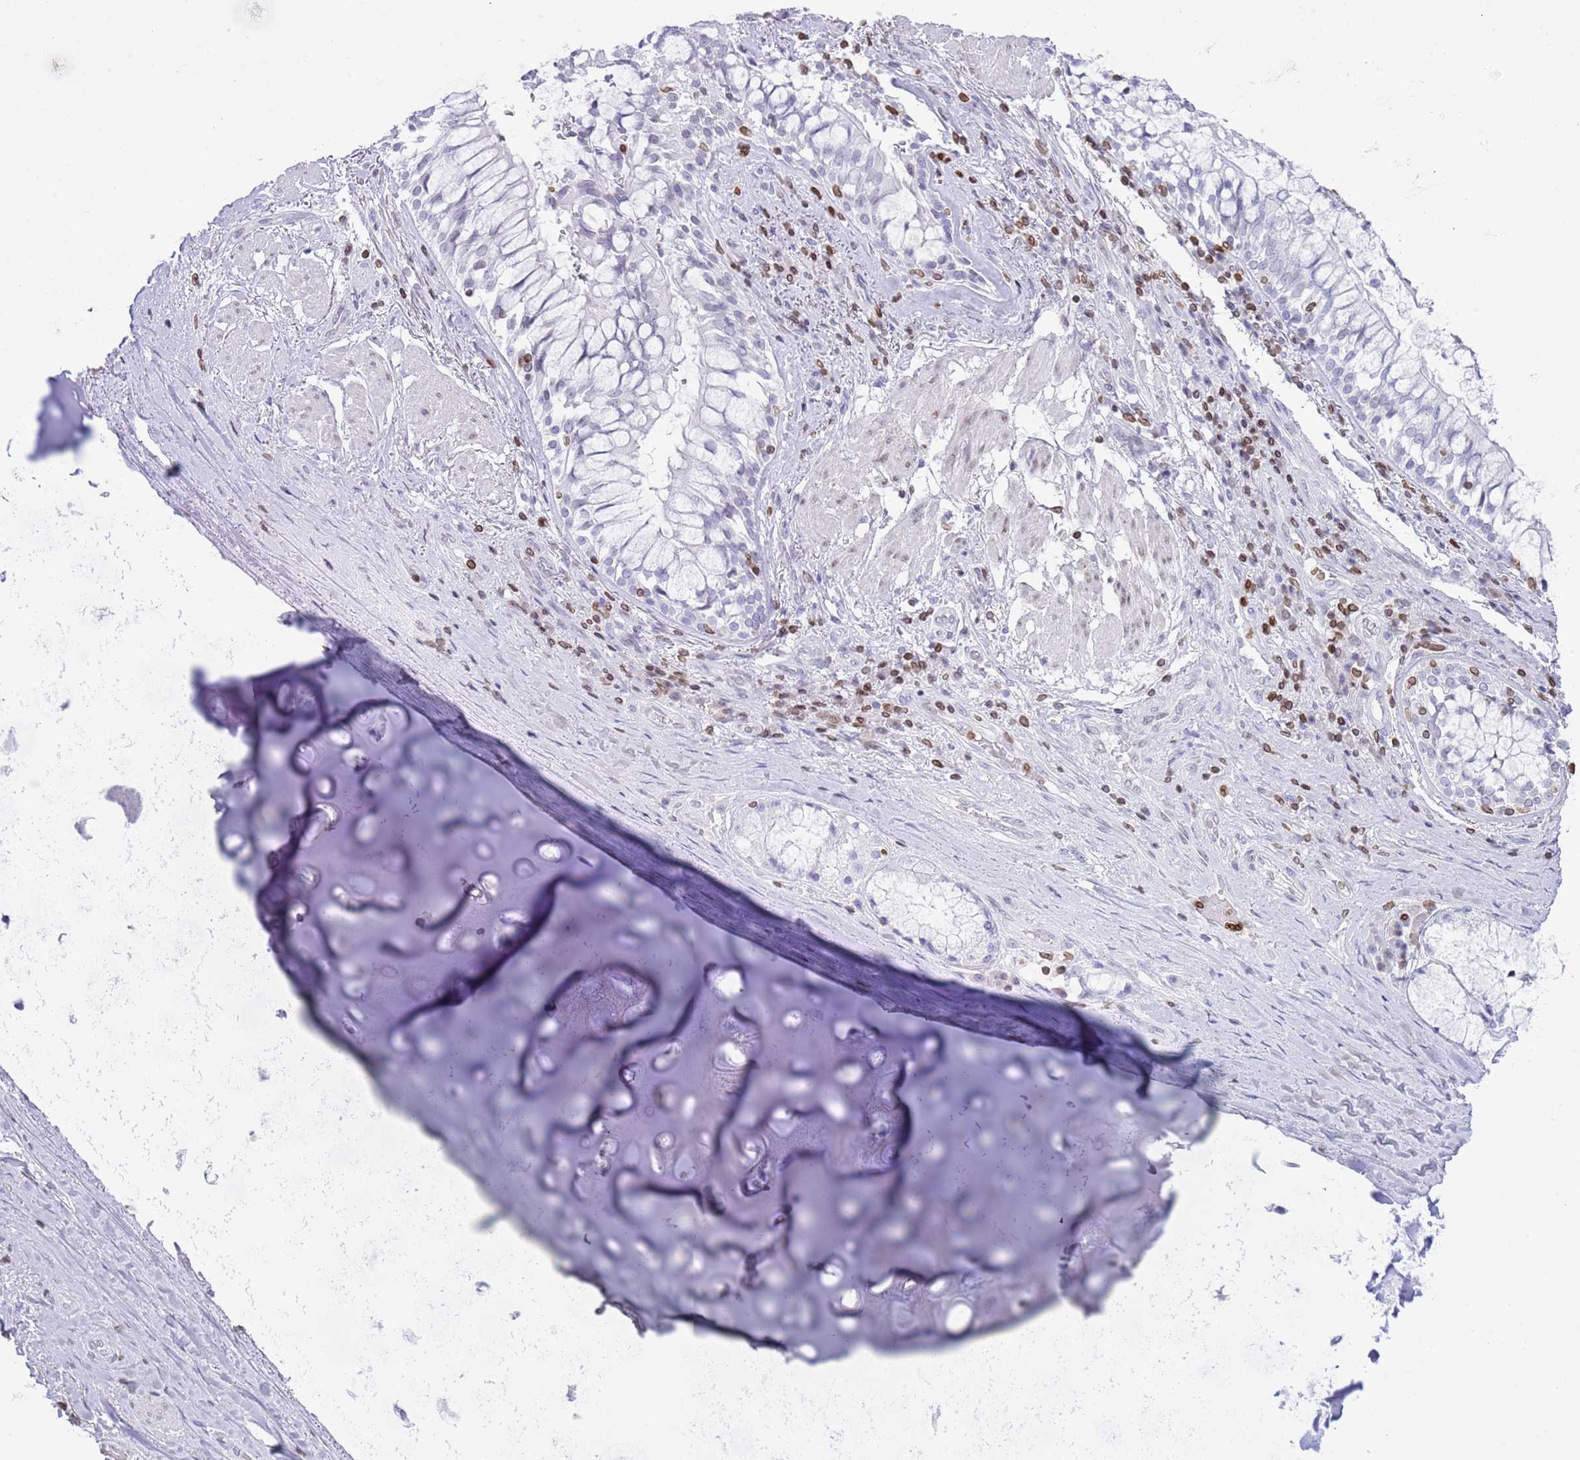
{"staining": {"intensity": "negative", "quantity": "none", "location": "none"}, "tissue": "adipose tissue", "cell_type": "Adipocytes", "image_type": "normal", "snomed": [{"axis": "morphology", "description": "Normal tissue, NOS"}, {"axis": "morphology", "description": "Squamous cell carcinoma, NOS"}, {"axis": "topography", "description": "Bronchus"}, {"axis": "topography", "description": "Lung"}], "caption": "The immunohistochemistry (IHC) micrograph has no significant staining in adipocytes of adipose tissue. (DAB (3,3'-diaminobenzidine) immunohistochemistry (IHC) with hematoxylin counter stain).", "gene": "LBR", "patient": {"sex": "male", "age": 64}}